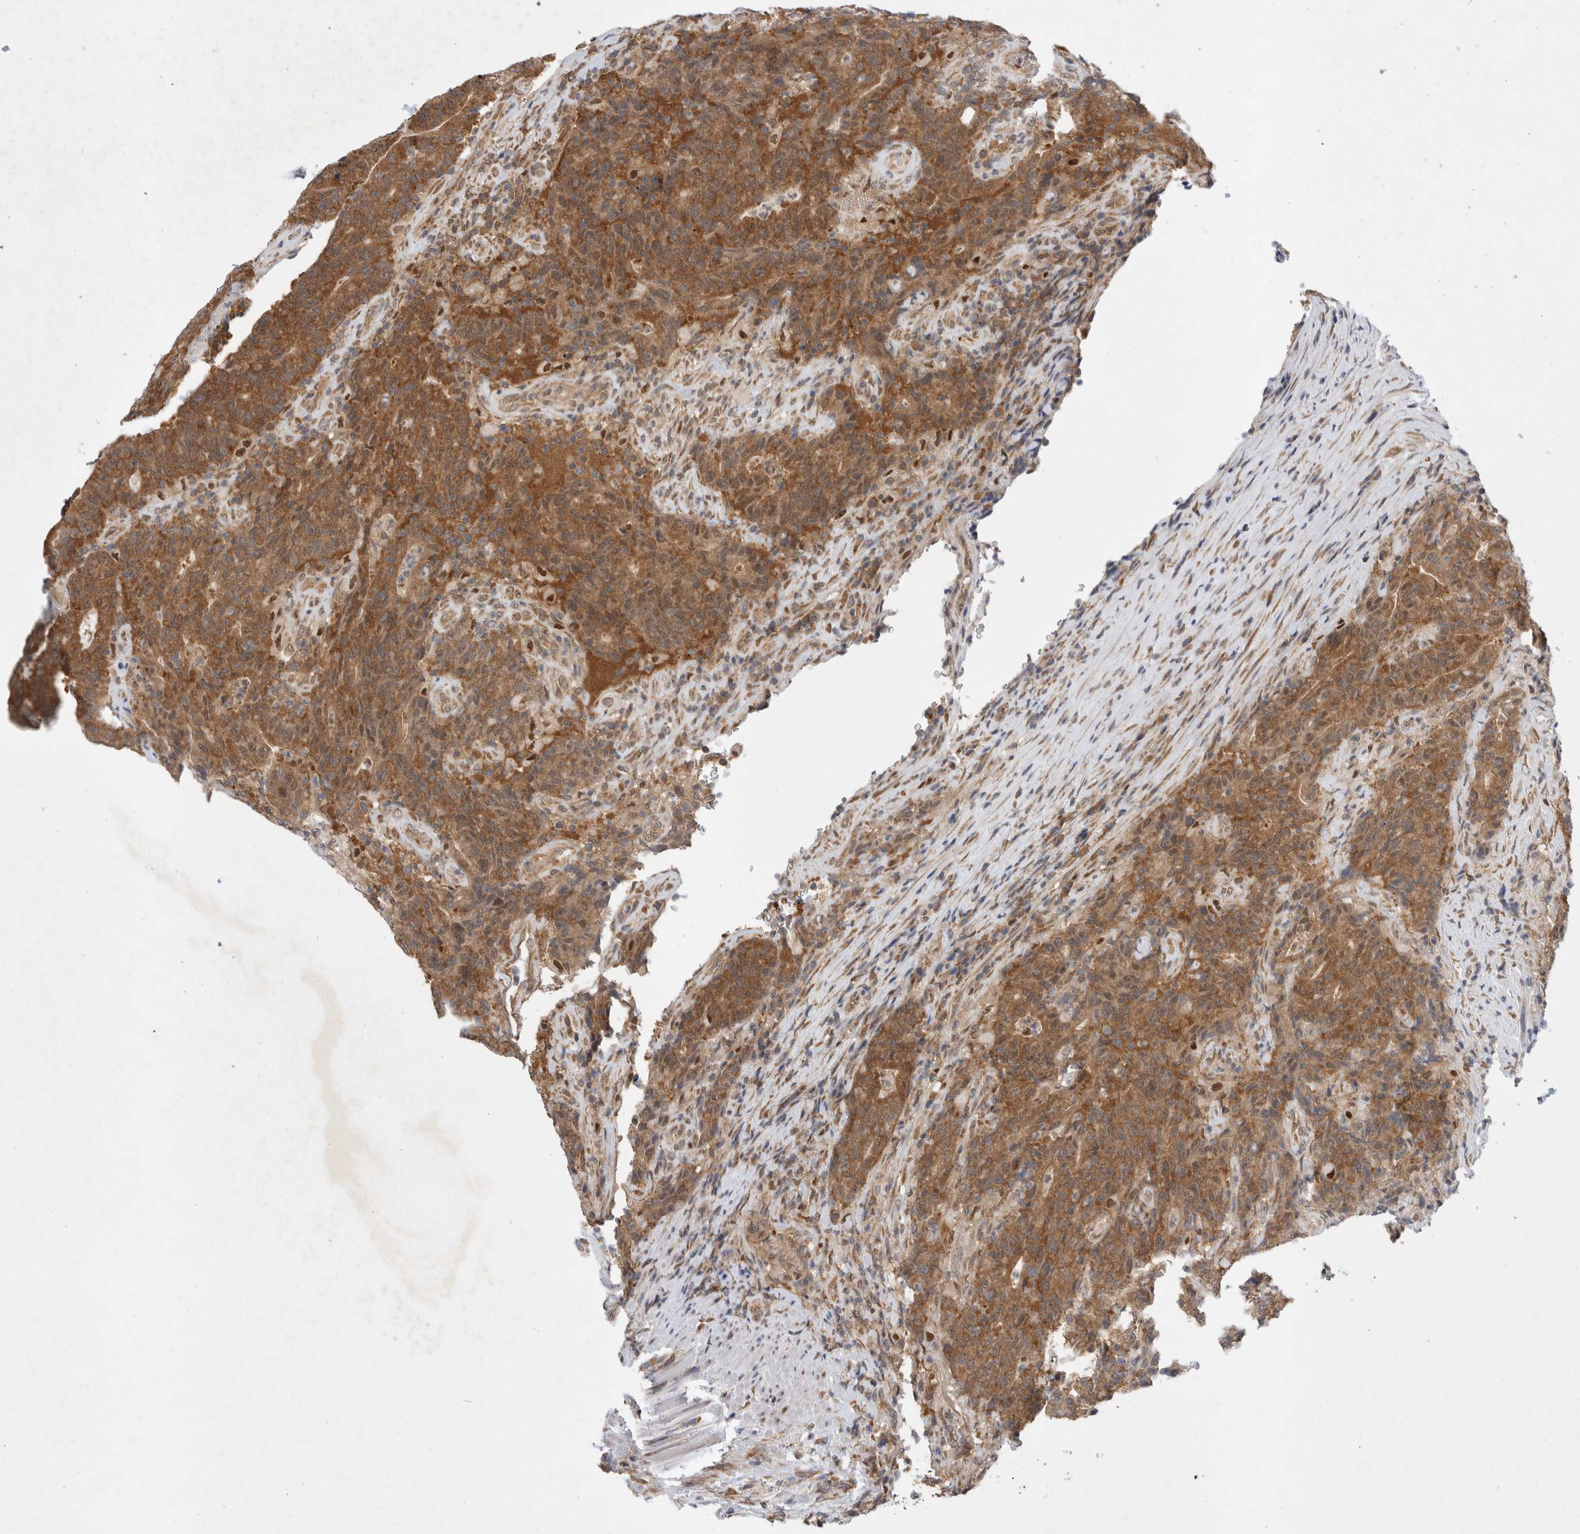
{"staining": {"intensity": "strong", "quantity": ">75%", "location": "cytoplasmic/membranous"}, "tissue": "colorectal cancer", "cell_type": "Tumor cells", "image_type": "cancer", "snomed": [{"axis": "morphology", "description": "Normal tissue, NOS"}, {"axis": "morphology", "description": "Adenocarcinoma, NOS"}, {"axis": "topography", "description": "Colon"}], "caption": "The immunohistochemical stain shows strong cytoplasmic/membranous expression in tumor cells of colorectal cancer (adenocarcinoma) tissue. The protein of interest is shown in brown color, while the nuclei are stained blue.", "gene": "EIF3E", "patient": {"sex": "female", "age": 75}}